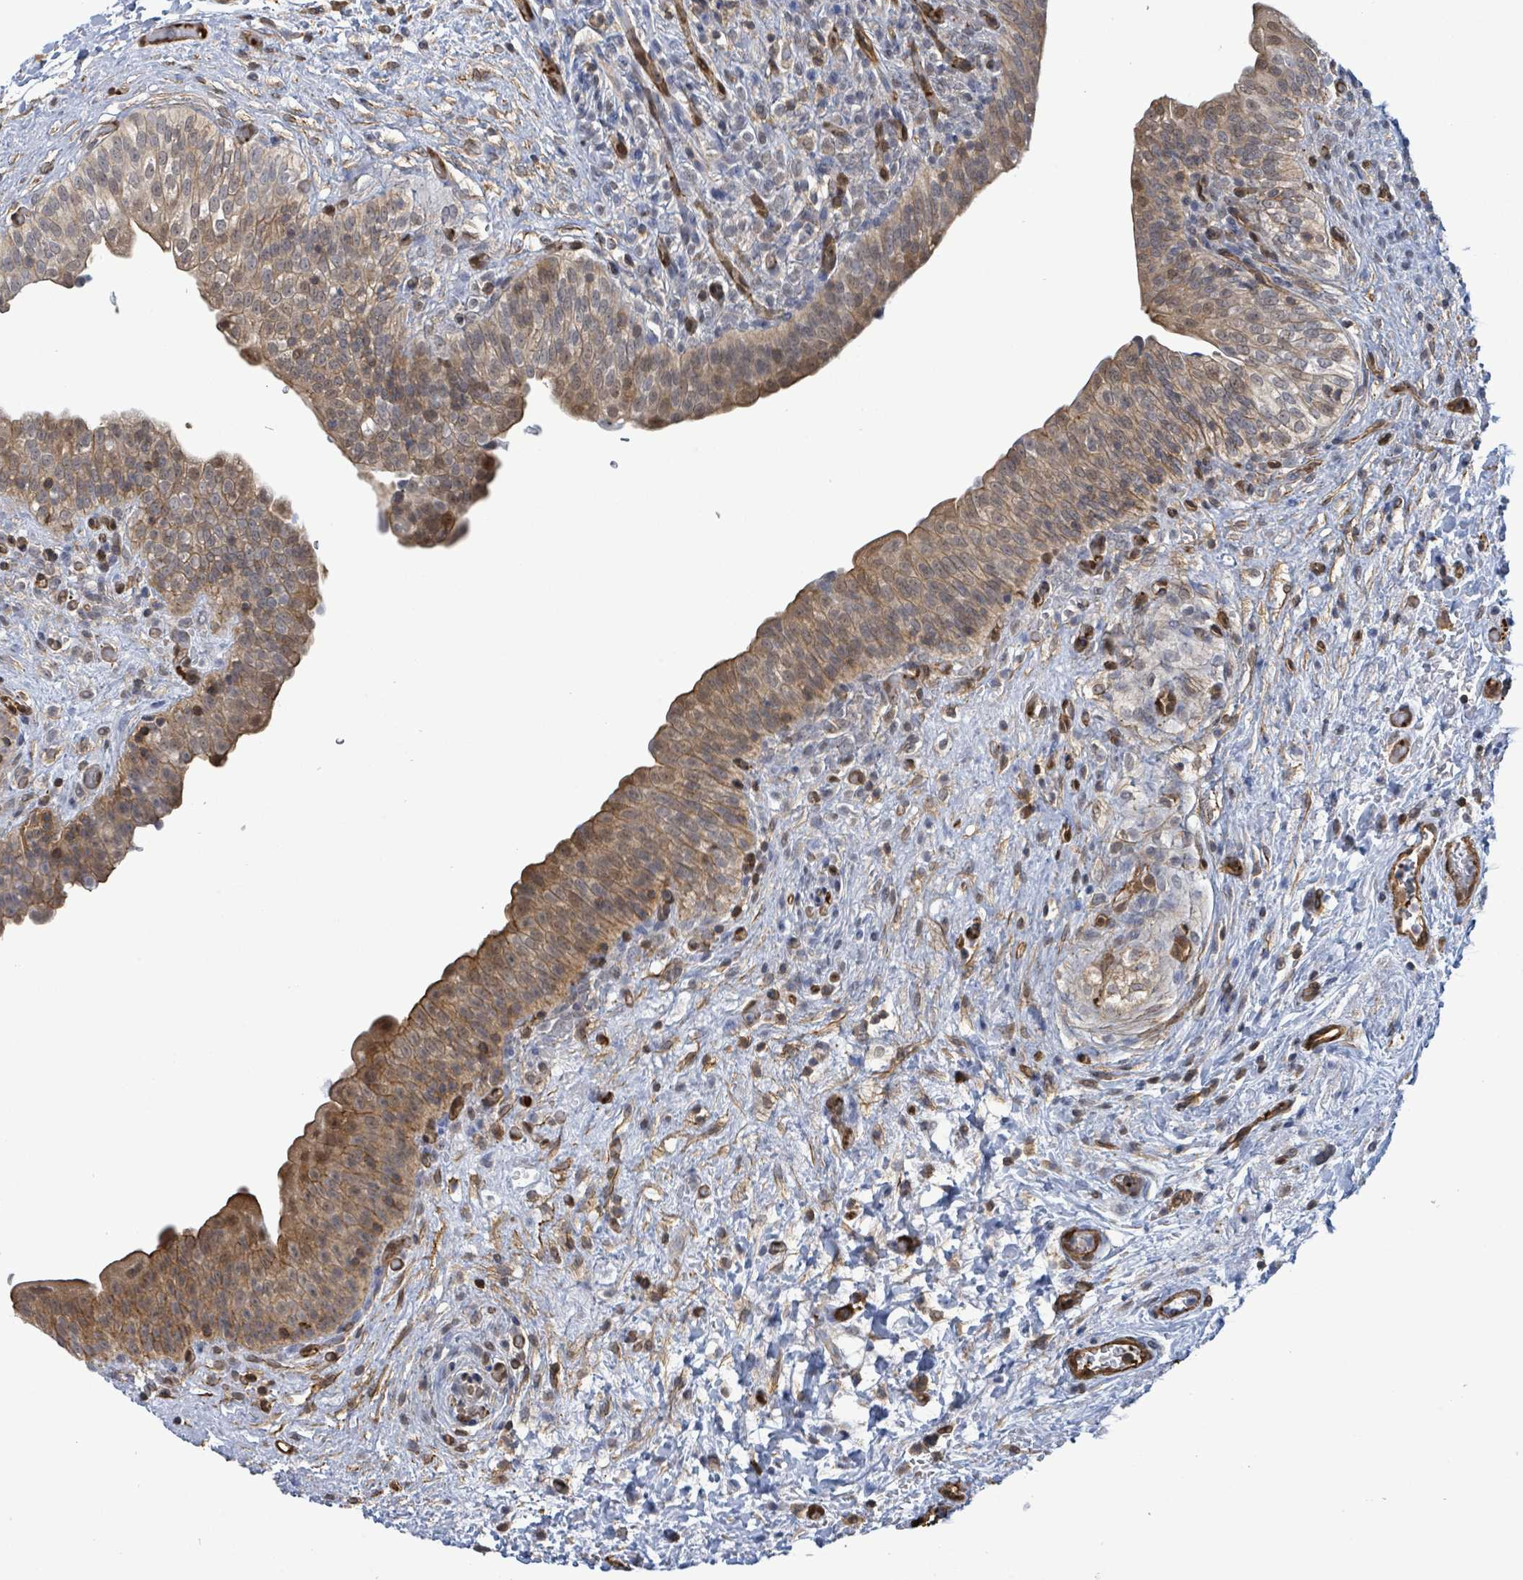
{"staining": {"intensity": "moderate", "quantity": "25%-75%", "location": "cytoplasmic/membranous"}, "tissue": "urinary bladder", "cell_type": "Urothelial cells", "image_type": "normal", "snomed": [{"axis": "morphology", "description": "Normal tissue, NOS"}, {"axis": "topography", "description": "Urinary bladder"}], "caption": "The micrograph displays staining of normal urinary bladder, revealing moderate cytoplasmic/membranous protein expression (brown color) within urothelial cells.", "gene": "PRKRIP1", "patient": {"sex": "male", "age": 69}}